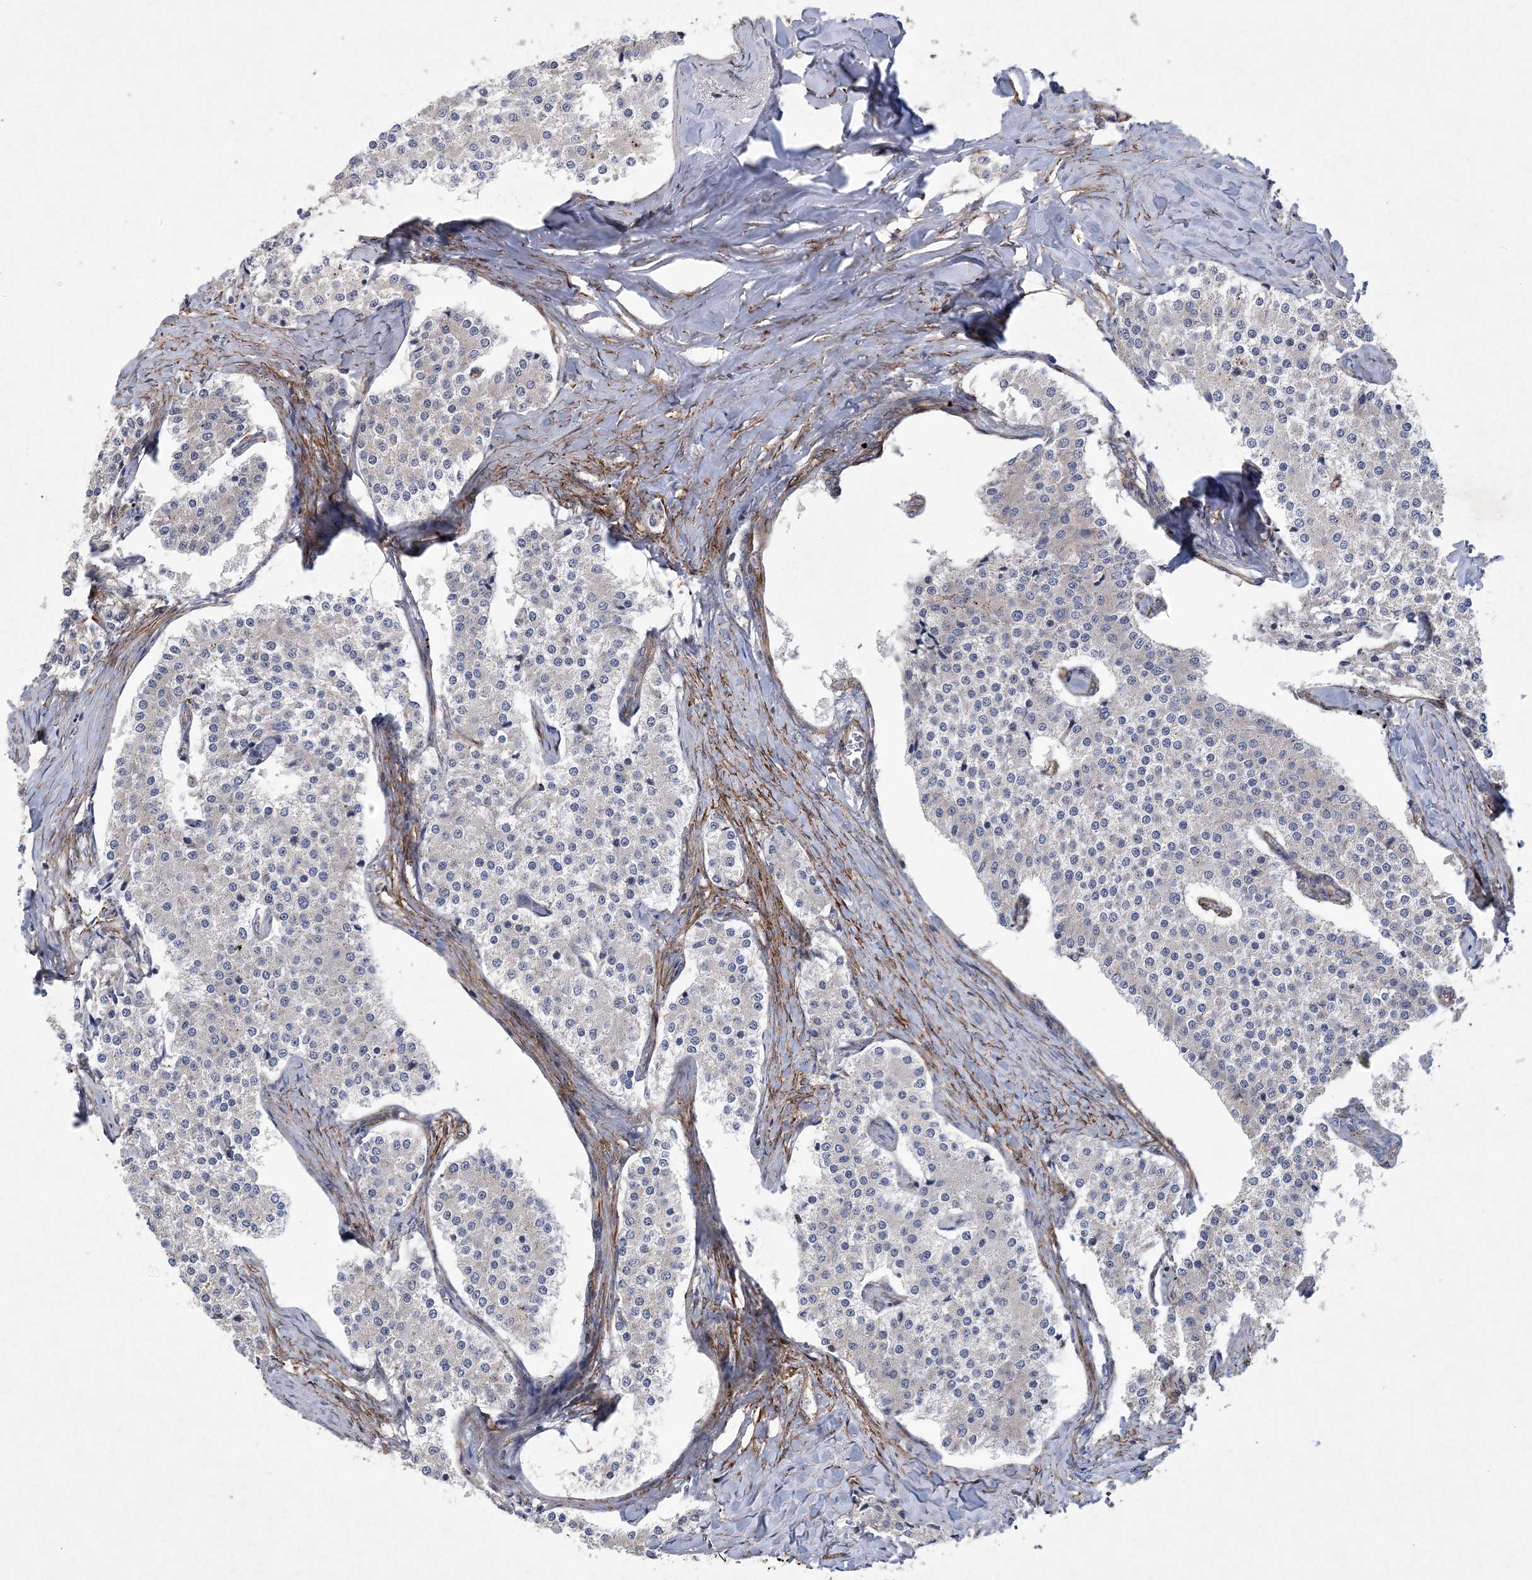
{"staining": {"intensity": "negative", "quantity": "none", "location": "none"}, "tissue": "carcinoid", "cell_type": "Tumor cells", "image_type": "cancer", "snomed": [{"axis": "morphology", "description": "Carcinoid, malignant, NOS"}, {"axis": "topography", "description": "Colon"}], "caption": "The immunohistochemistry (IHC) histopathology image has no significant staining in tumor cells of carcinoid (malignant) tissue. (DAB (3,3'-diaminobenzidine) immunohistochemistry visualized using brightfield microscopy, high magnification).", "gene": "ARSJ", "patient": {"sex": "female", "age": 52}}